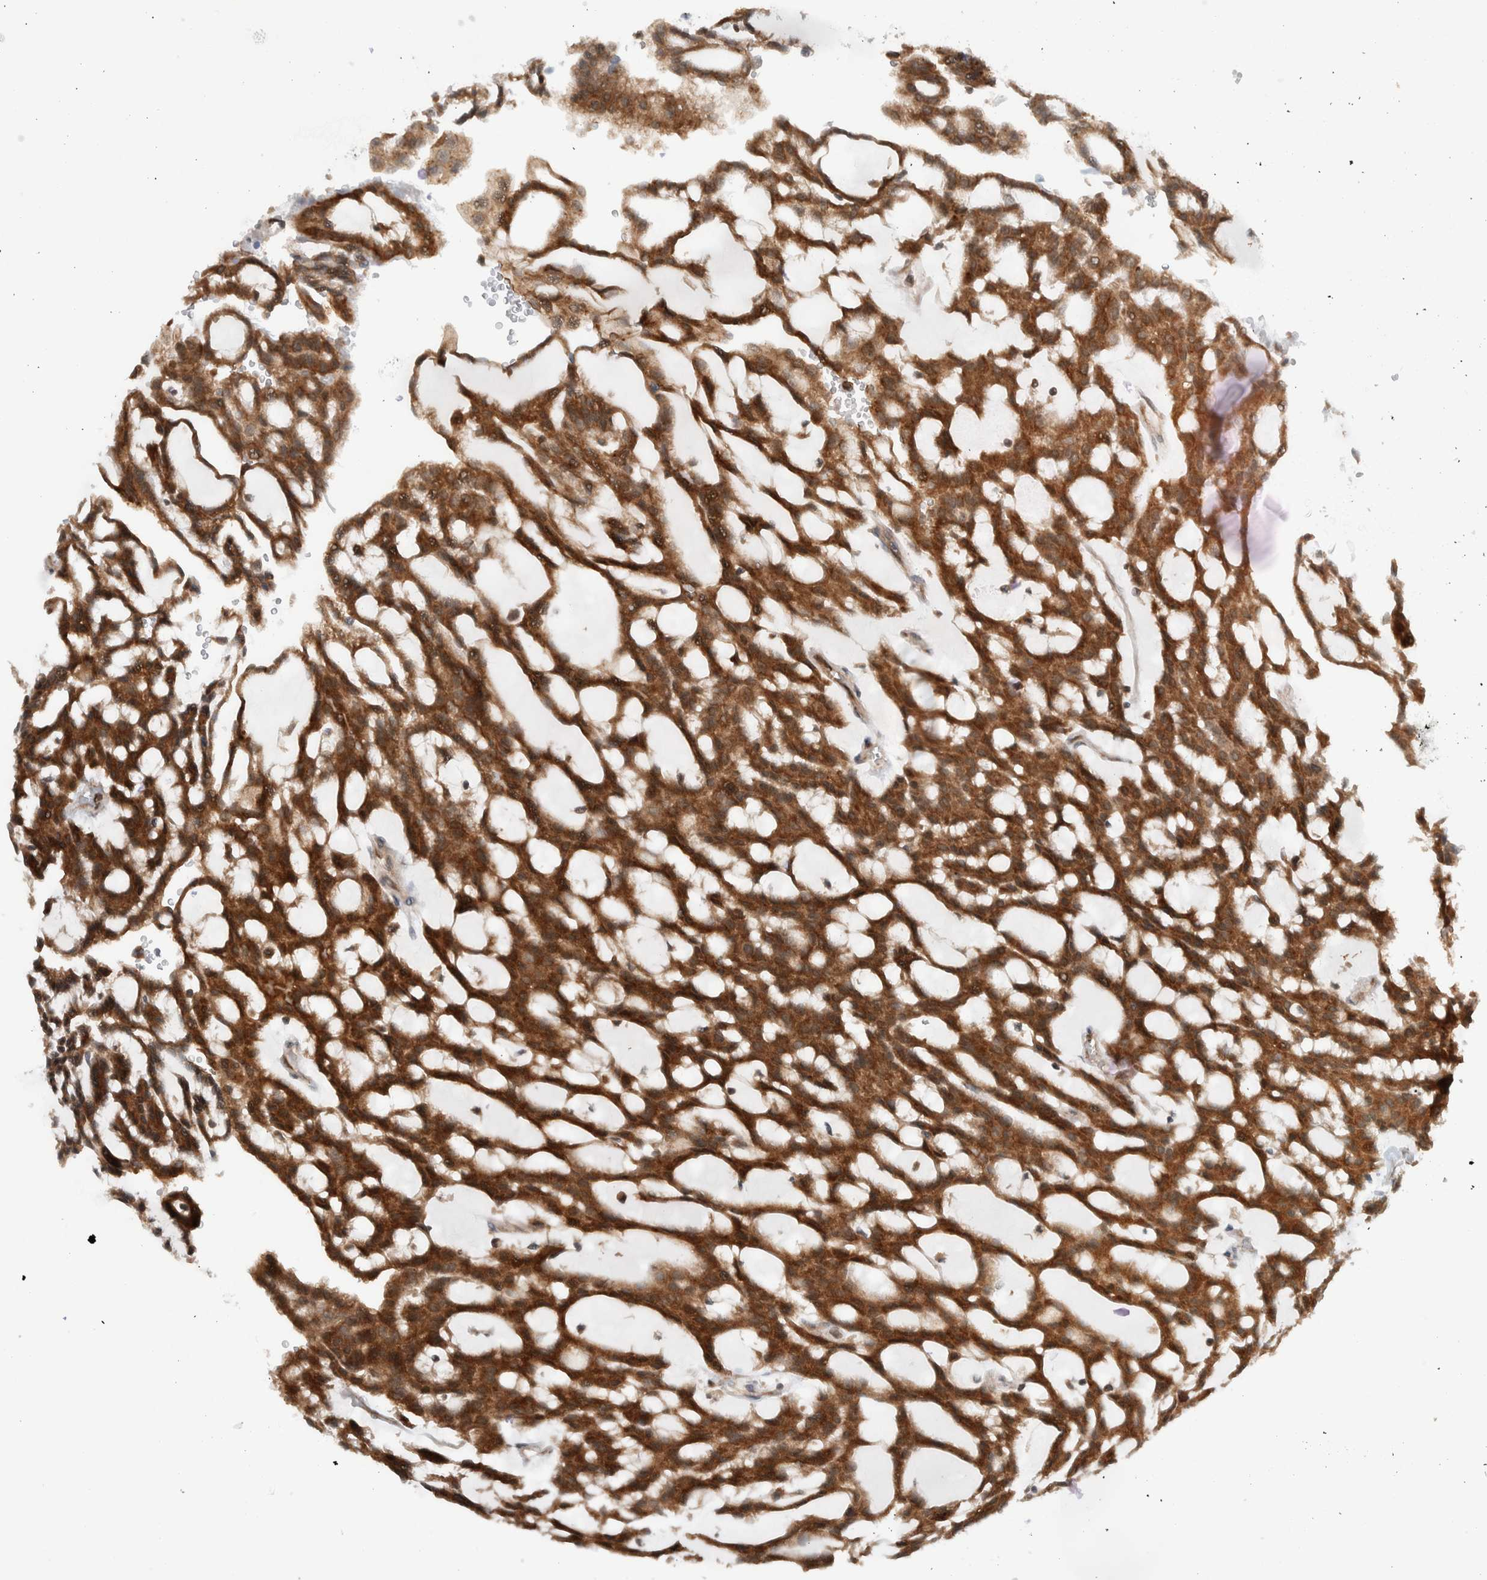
{"staining": {"intensity": "strong", "quantity": ">75%", "location": "cytoplasmic/membranous"}, "tissue": "renal cancer", "cell_type": "Tumor cells", "image_type": "cancer", "snomed": [{"axis": "morphology", "description": "Adenocarcinoma, NOS"}, {"axis": "topography", "description": "Kidney"}], "caption": "Strong cytoplasmic/membranous staining for a protein is appreciated in about >75% of tumor cells of adenocarcinoma (renal) using immunohistochemistry (IHC).", "gene": "CCDC43", "patient": {"sex": "male", "age": 63}}